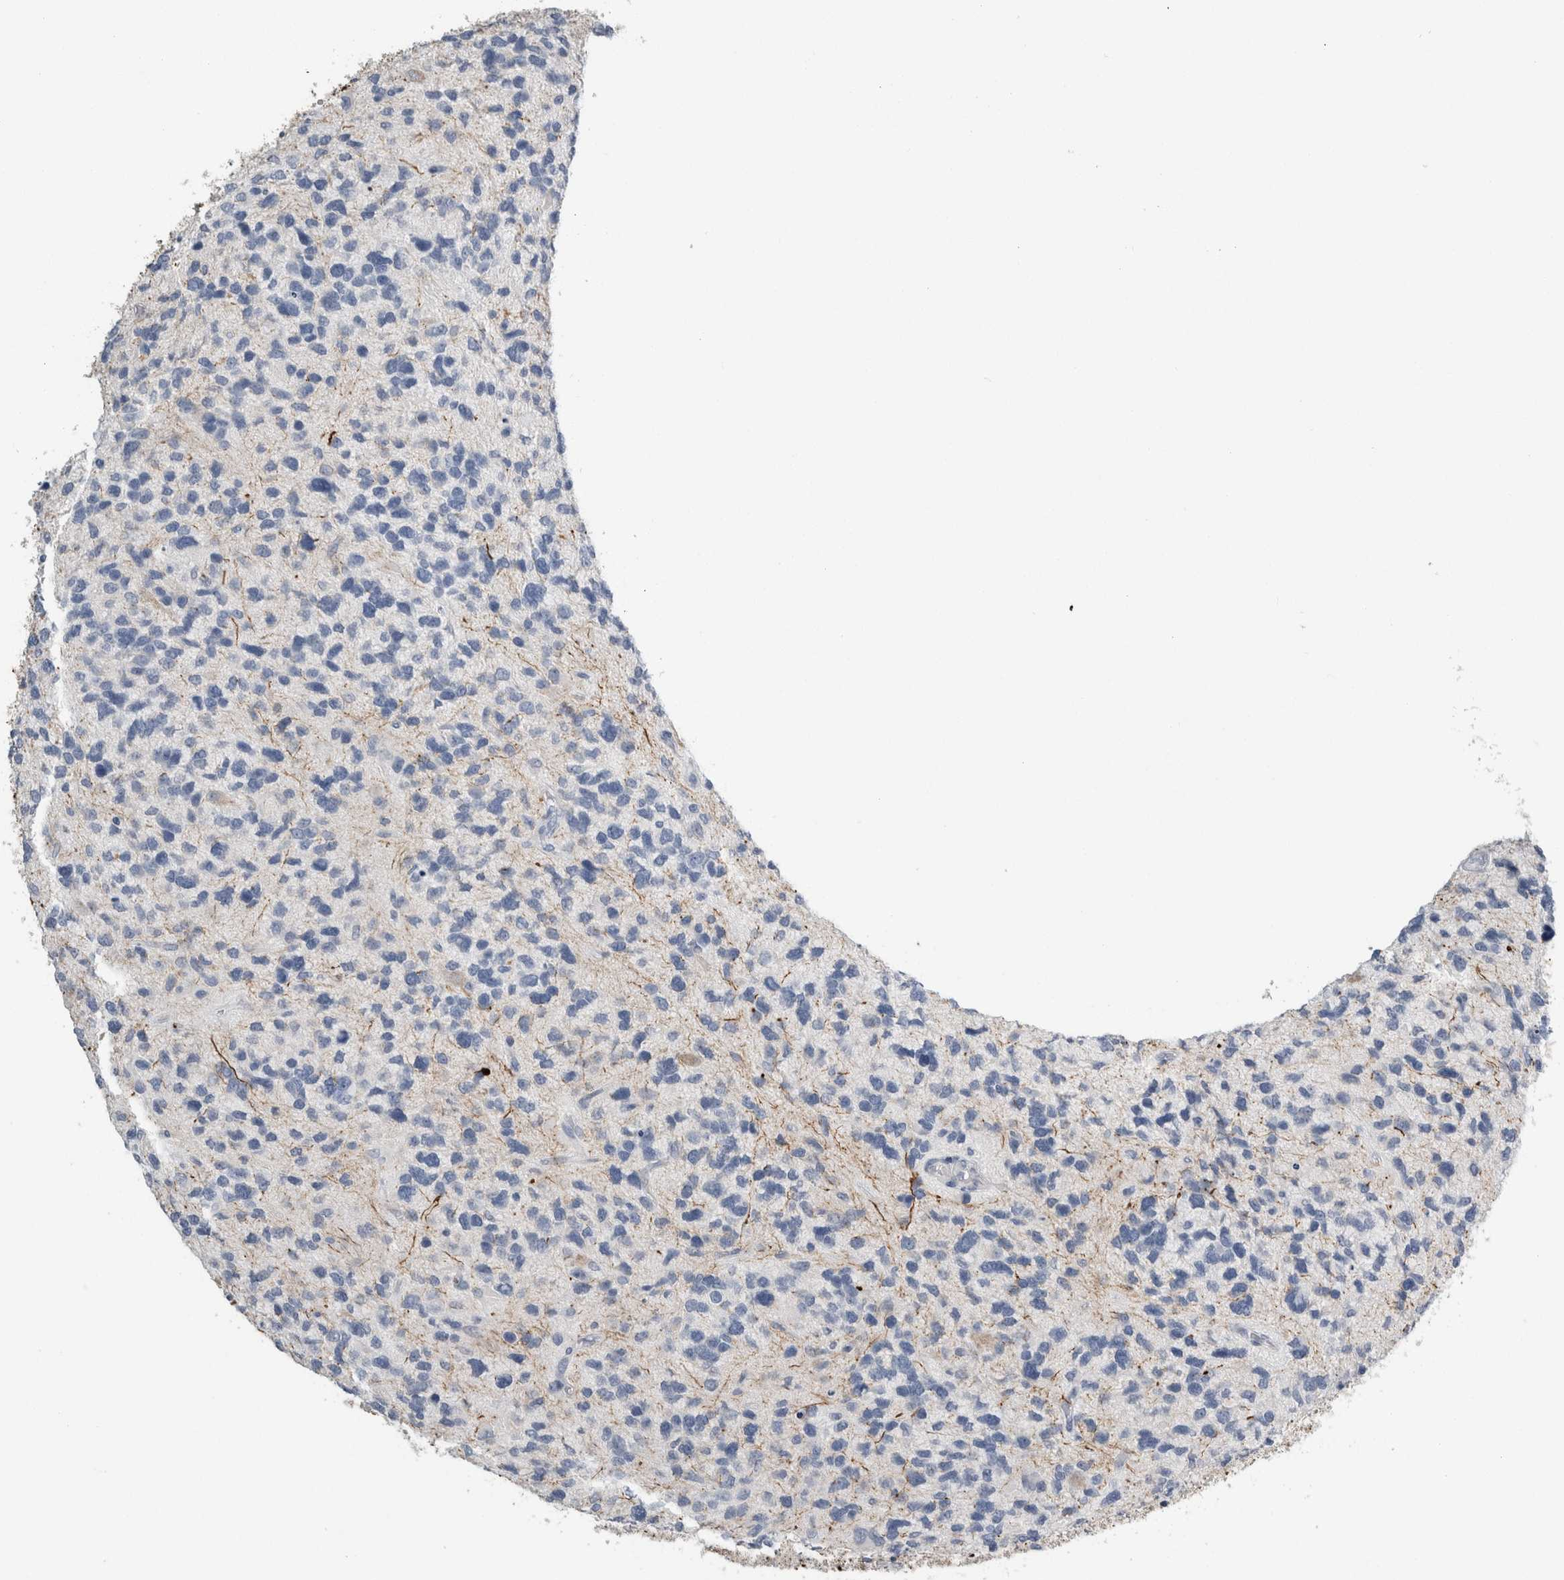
{"staining": {"intensity": "negative", "quantity": "none", "location": "none"}, "tissue": "glioma", "cell_type": "Tumor cells", "image_type": "cancer", "snomed": [{"axis": "morphology", "description": "Glioma, malignant, High grade"}, {"axis": "topography", "description": "Brain"}], "caption": "DAB (3,3'-diaminobenzidine) immunohistochemical staining of high-grade glioma (malignant) exhibits no significant expression in tumor cells.", "gene": "NEFM", "patient": {"sex": "female", "age": 58}}